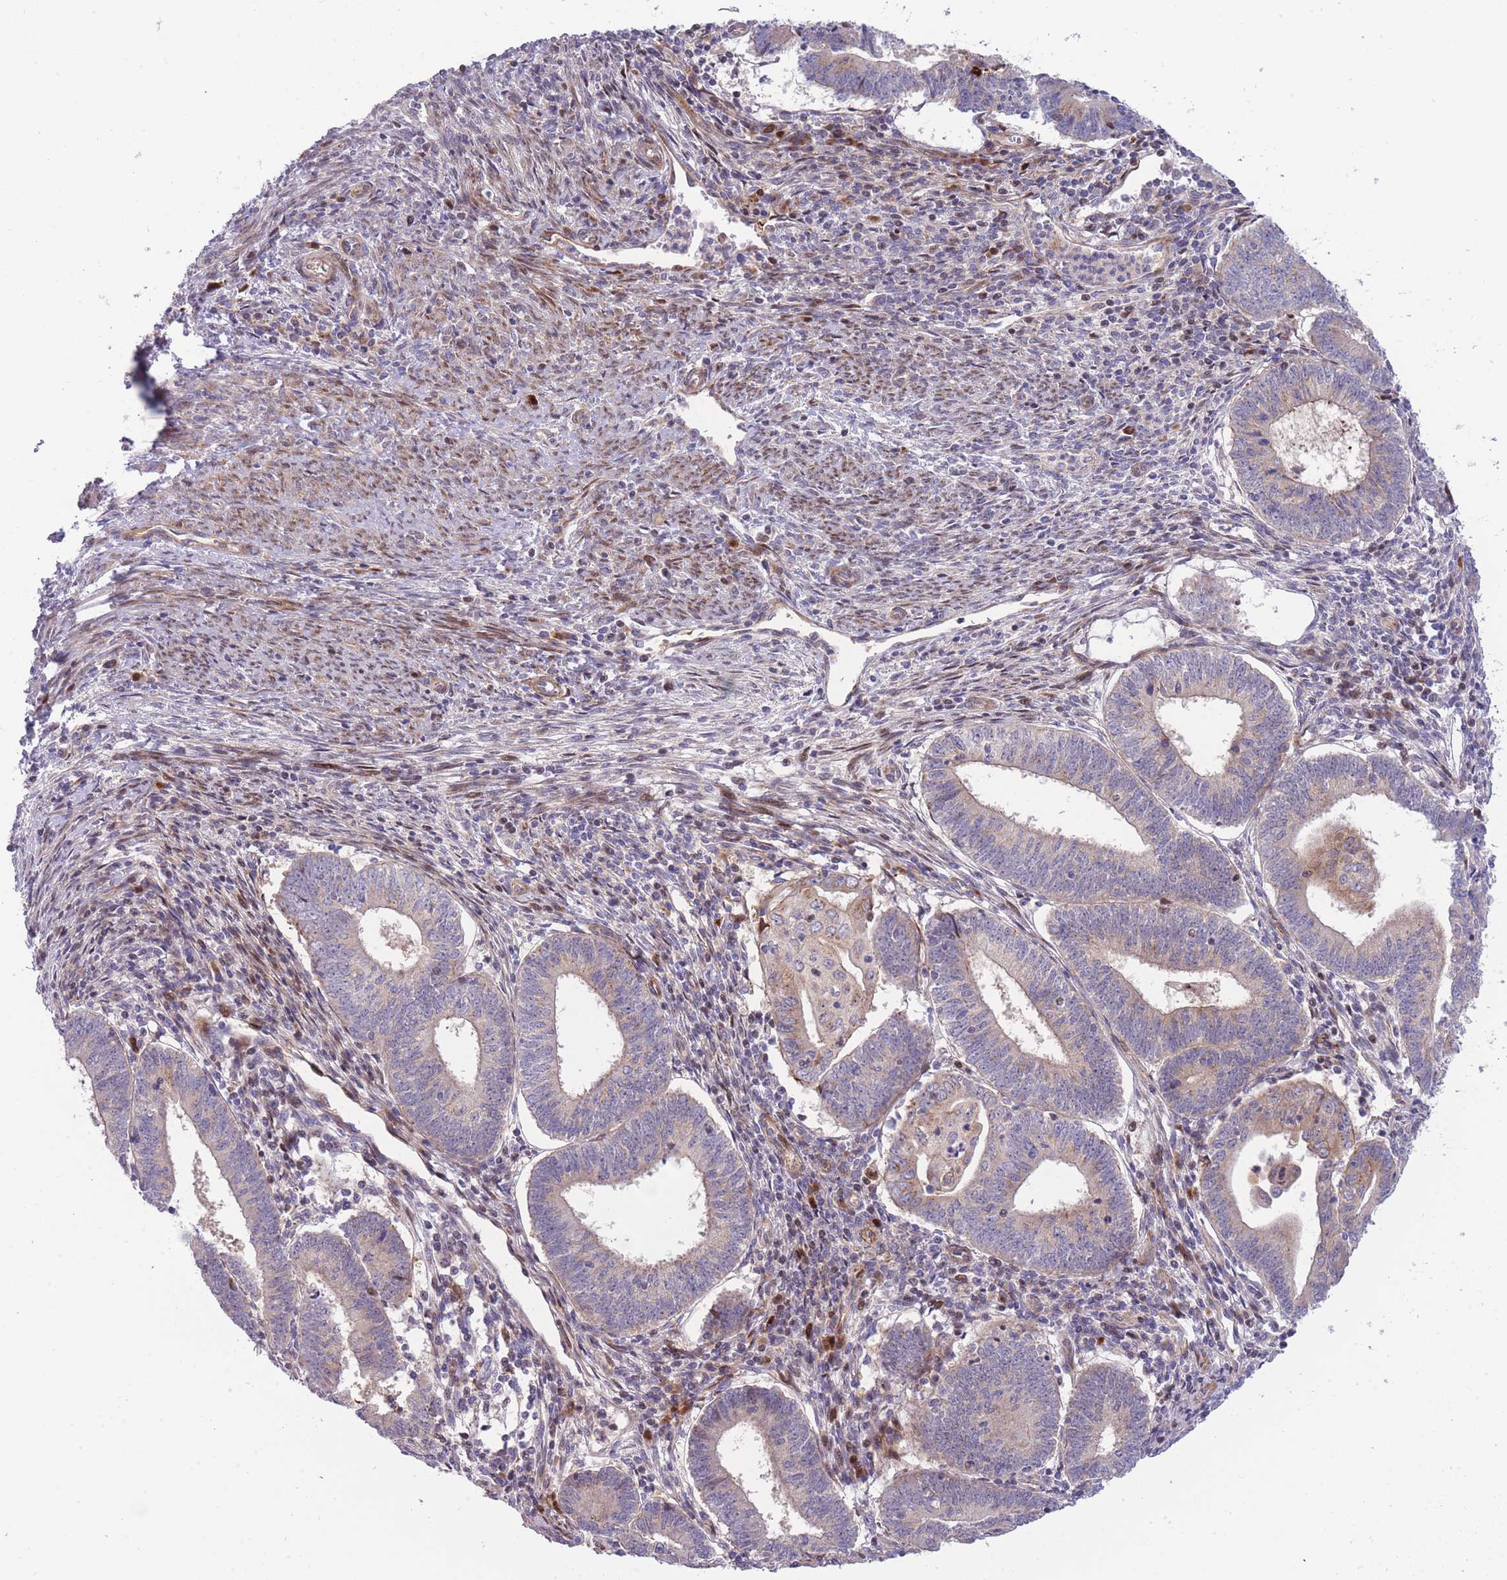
{"staining": {"intensity": "weak", "quantity": "25%-75%", "location": "cytoplasmic/membranous"}, "tissue": "endometrial cancer", "cell_type": "Tumor cells", "image_type": "cancer", "snomed": [{"axis": "morphology", "description": "Adenocarcinoma, NOS"}, {"axis": "topography", "description": "Endometrium"}], "caption": "Immunohistochemical staining of endometrial cancer reveals weak cytoplasmic/membranous protein expression in about 25%-75% of tumor cells.", "gene": "ATP5MC2", "patient": {"sex": "female", "age": 60}}